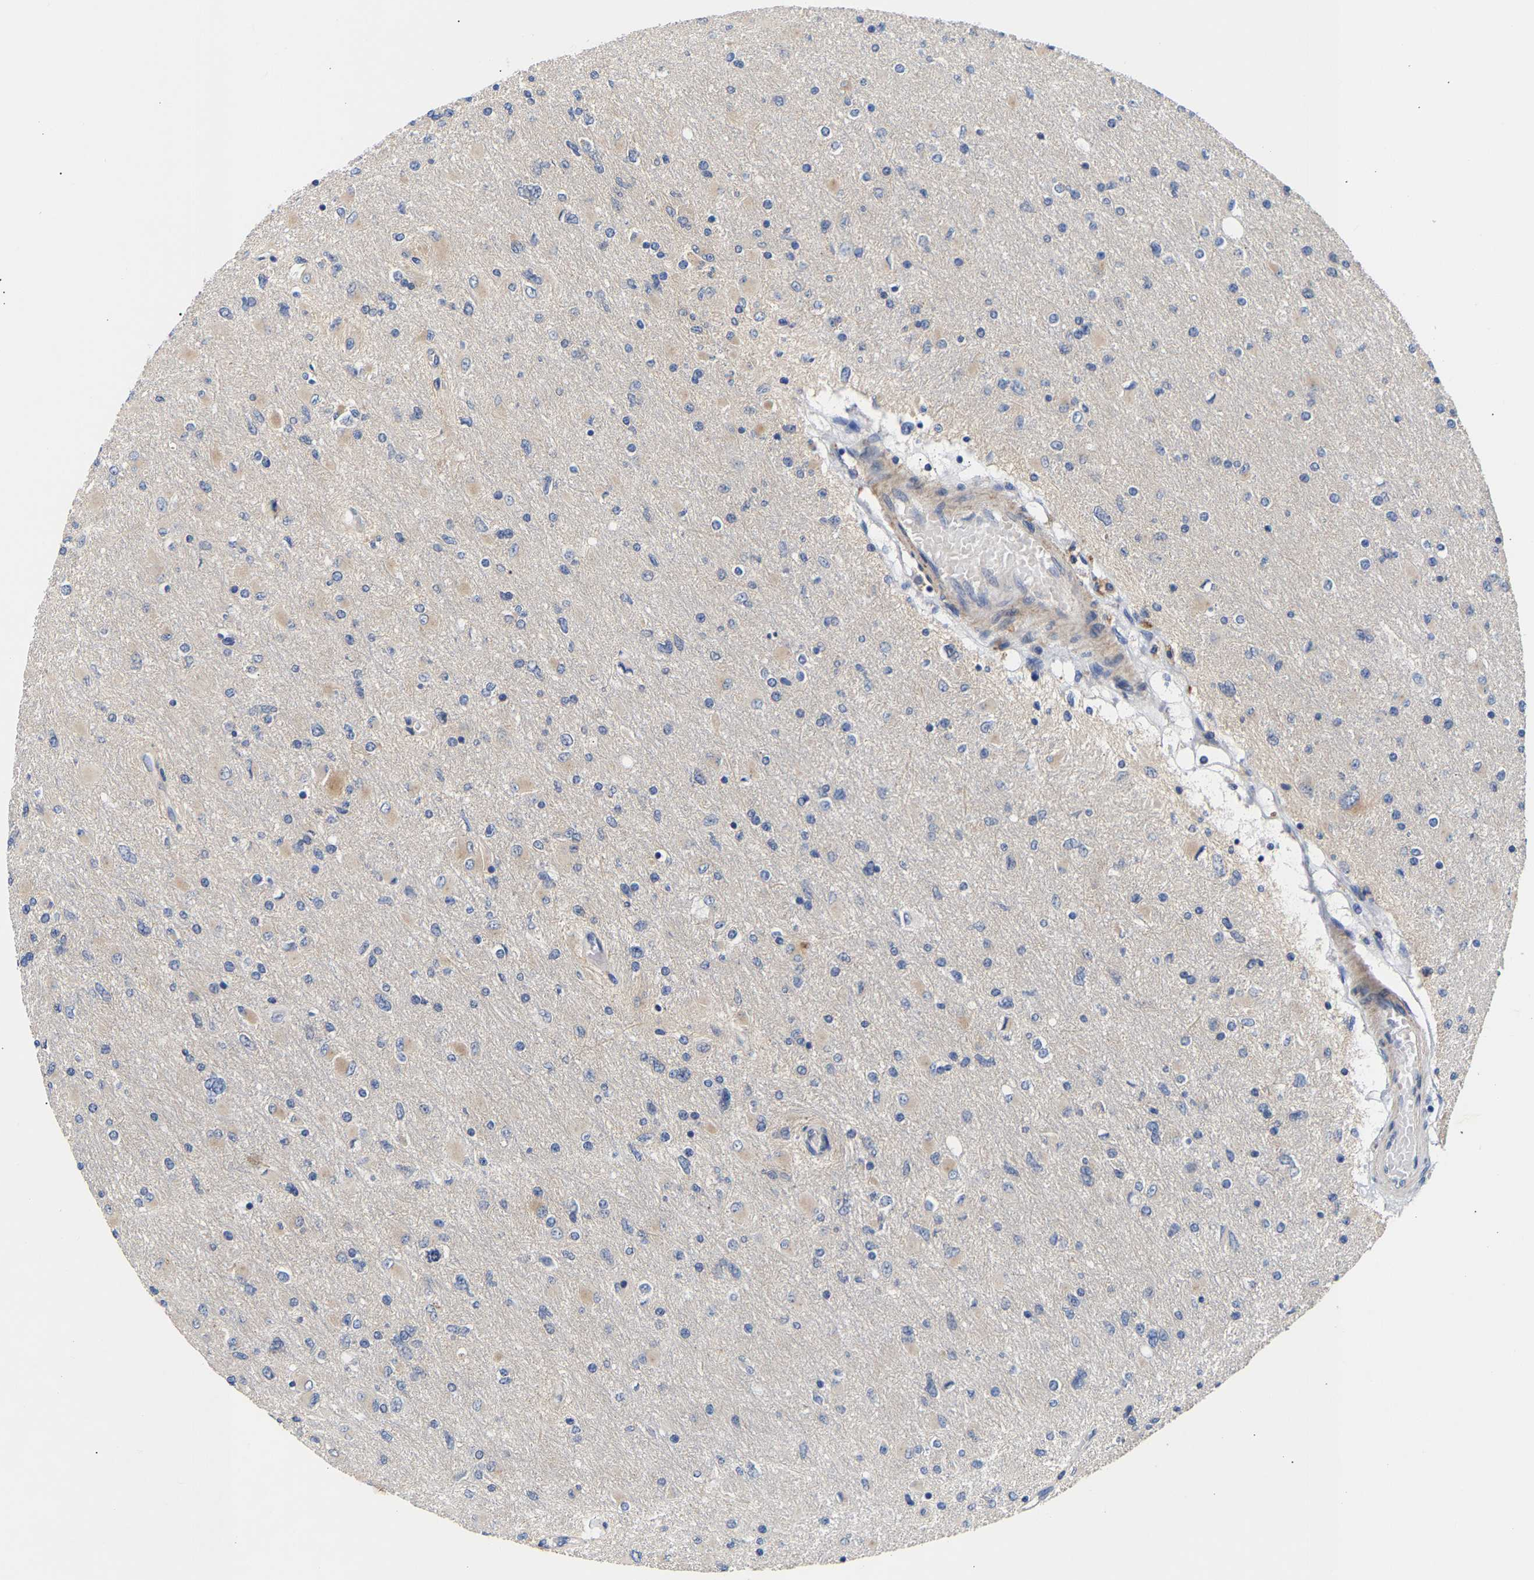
{"staining": {"intensity": "negative", "quantity": "none", "location": "none"}, "tissue": "glioma", "cell_type": "Tumor cells", "image_type": "cancer", "snomed": [{"axis": "morphology", "description": "Glioma, malignant, High grade"}, {"axis": "topography", "description": "Cerebral cortex"}], "caption": "Malignant glioma (high-grade) was stained to show a protein in brown. There is no significant positivity in tumor cells. The staining is performed using DAB brown chromogen with nuclei counter-stained in using hematoxylin.", "gene": "KASH5", "patient": {"sex": "female", "age": 36}}